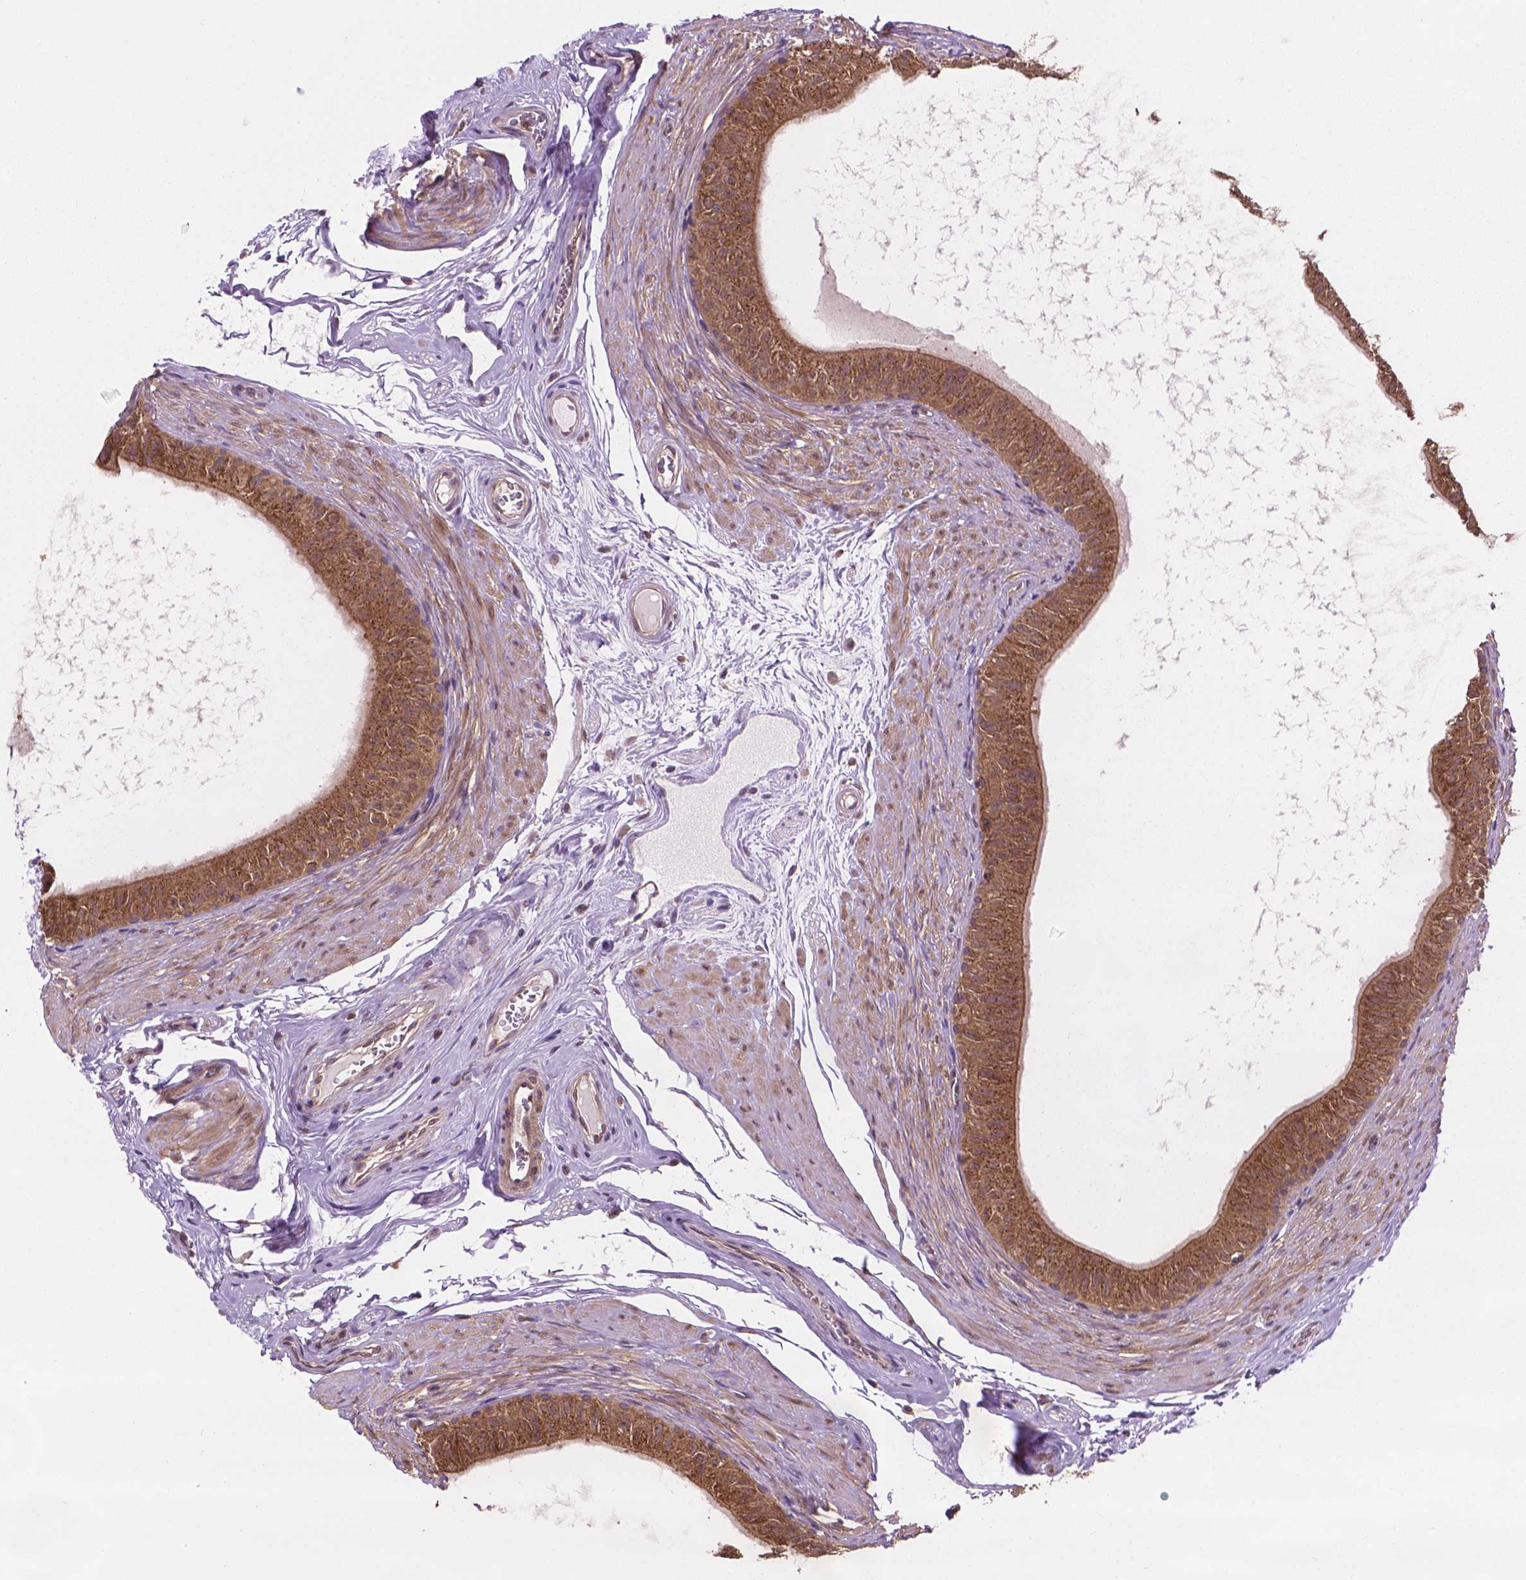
{"staining": {"intensity": "moderate", "quantity": ">75%", "location": "cytoplasmic/membranous"}, "tissue": "epididymis", "cell_type": "Glandular cells", "image_type": "normal", "snomed": [{"axis": "morphology", "description": "Normal tissue, NOS"}, {"axis": "topography", "description": "Epididymis"}], "caption": "Immunohistochemical staining of unremarkable epididymis displays >75% levels of moderate cytoplasmic/membranous protein positivity in approximately >75% of glandular cells.", "gene": "PPP1CB", "patient": {"sex": "male", "age": 36}}